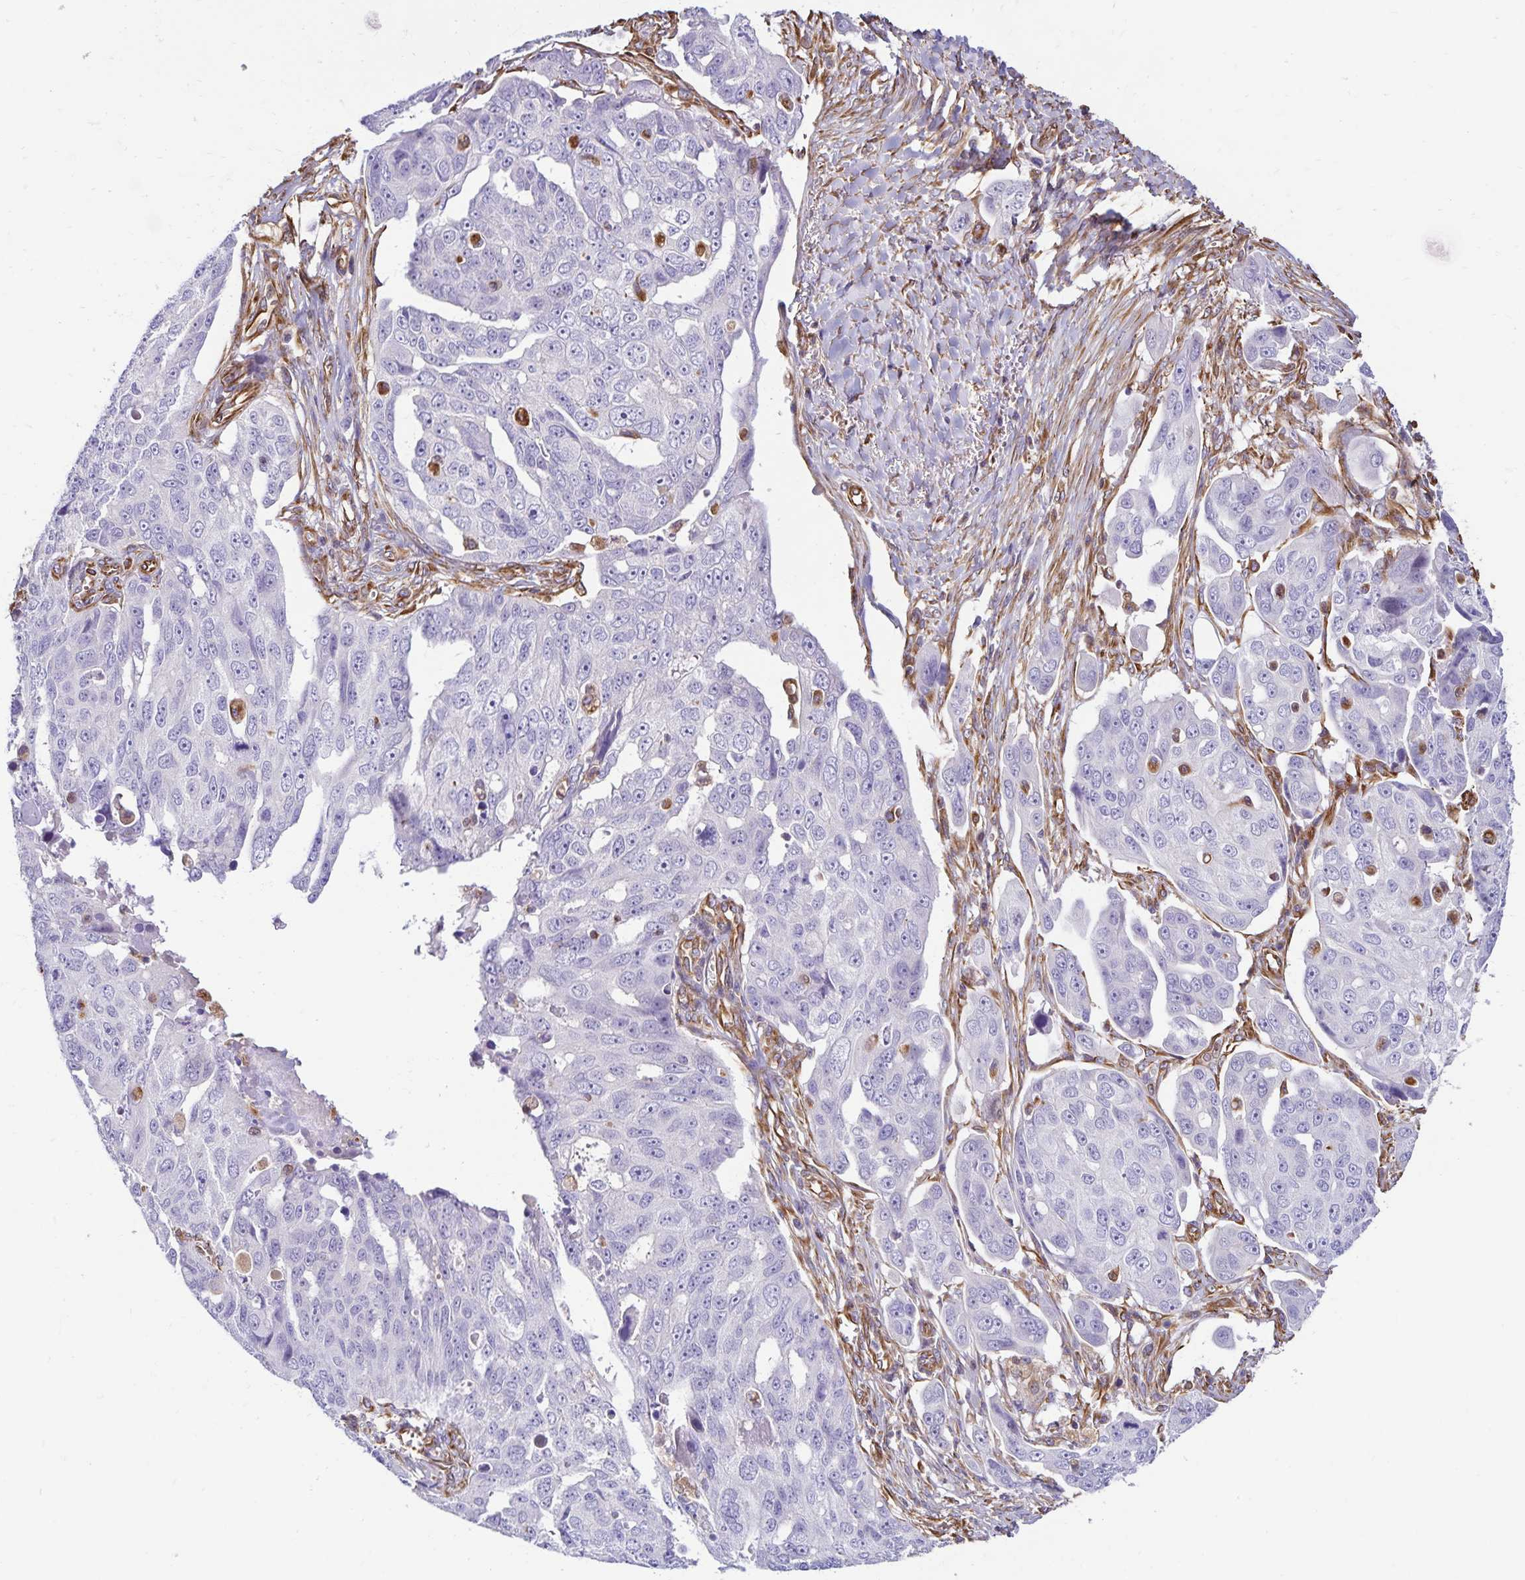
{"staining": {"intensity": "negative", "quantity": "none", "location": "none"}, "tissue": "ovarian cancer", "cell_type": "Tumor cells", "image_type": "cancer", "snomed": [{"axis": "morphology", "description": "Carcinoma, endometroid"}, {"axis": "topography", "description": "Ovary"}], "caption": "This is an immunohistochemistry (IHC) photomicrograph of human ovarian cancer. There is no expression in tumor cells.", "gene": "TRPV6", "patient": {"sex": "female", "age": 70}}